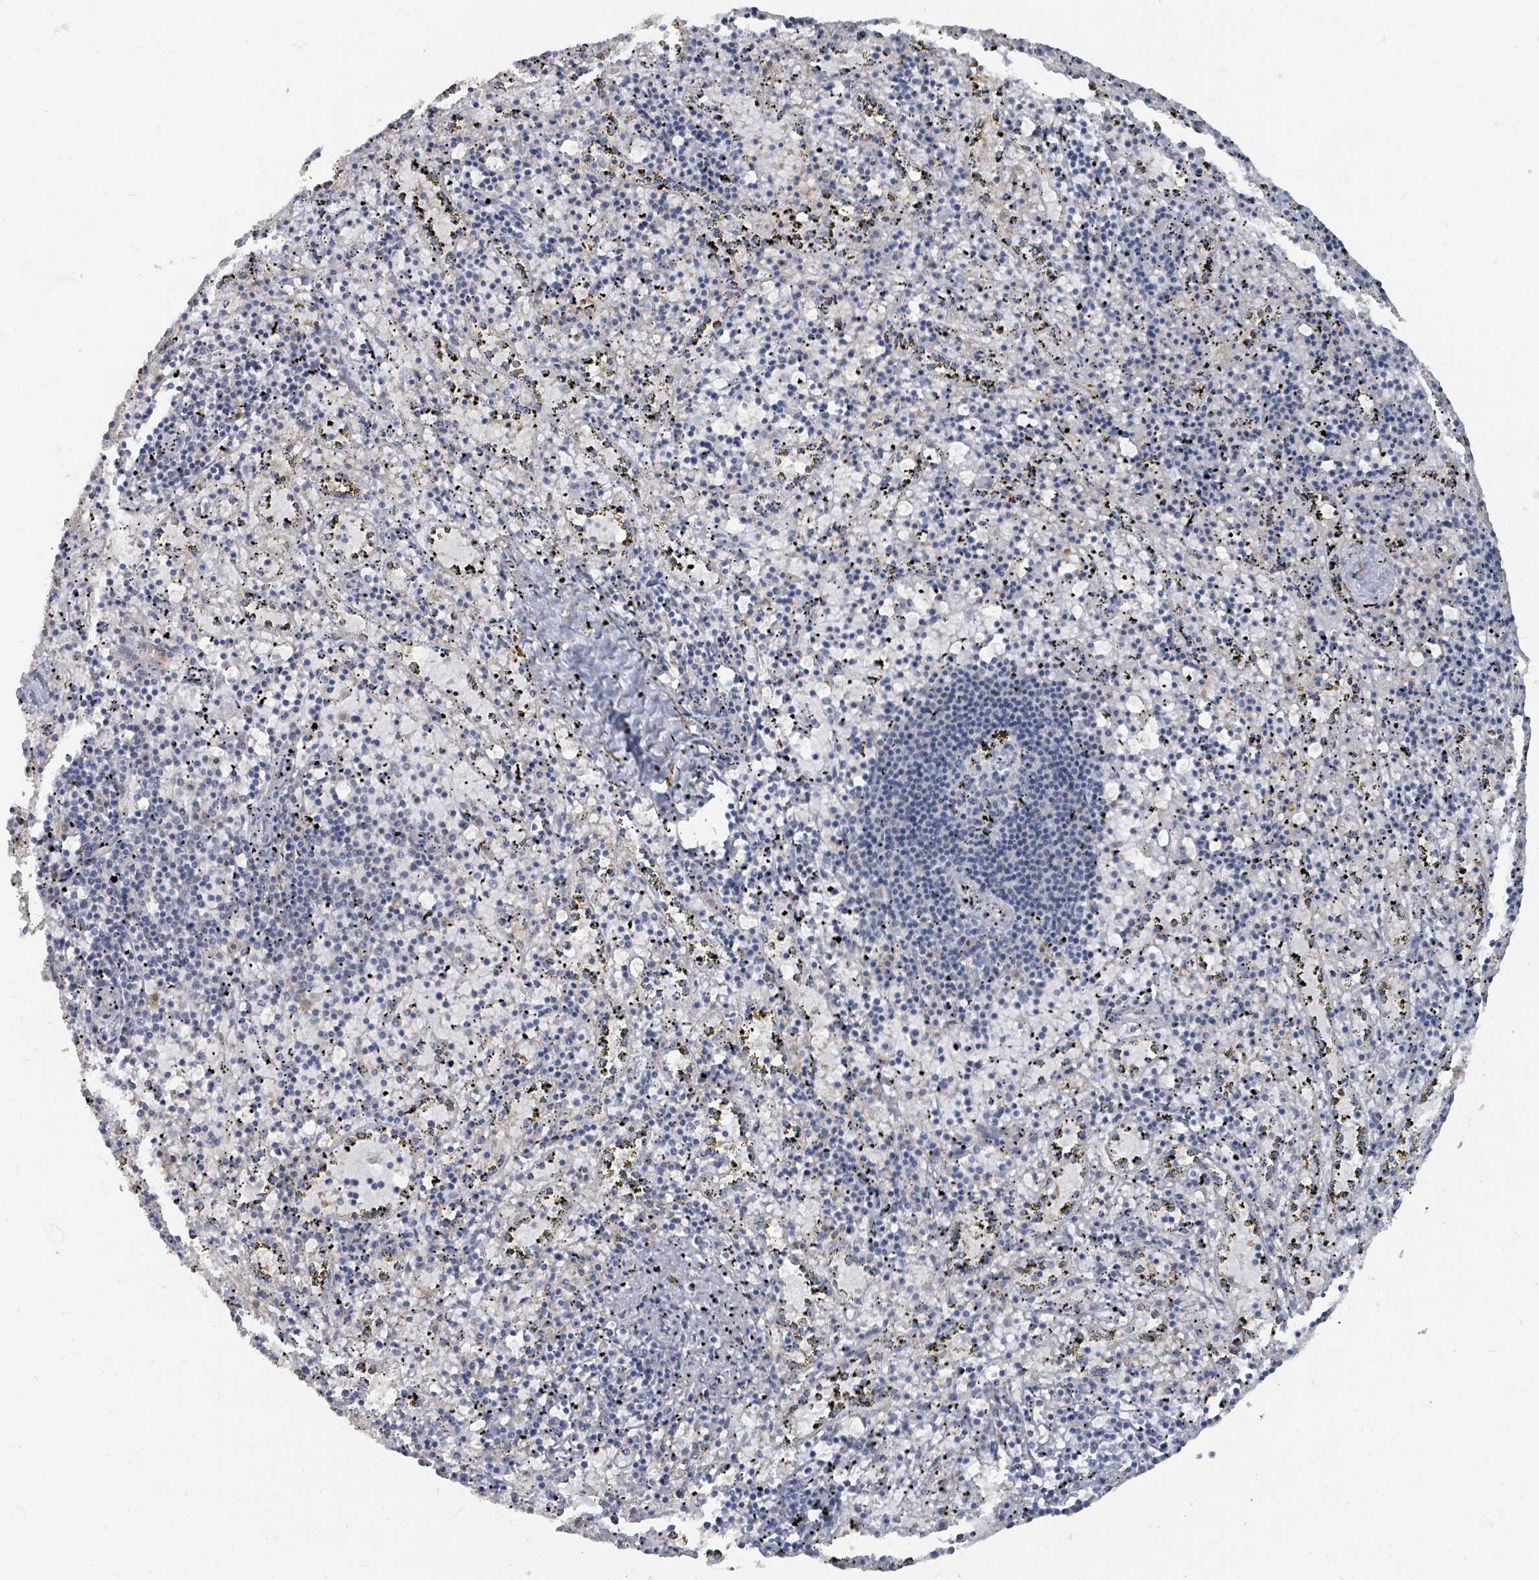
{"staining": {"intensity": "weak", "quantity": "<25%", "location": "cytoplasmic/membranous"}, "tissue": "spleen", "cell_type": "Cells in red pulp", "image_type": "normal", "snomed": [{"axis": "morphology", "description": "Normal tissue, NOS"}, {"axis": "topography", "description": "Spleen"}], "caption": "A high-resolution image shows IHC staining of benign spleen, which displays no significant expression in cells in red pulp.", "gene": "ARGFX", "patient": {"sex": "male", "age": 11}}